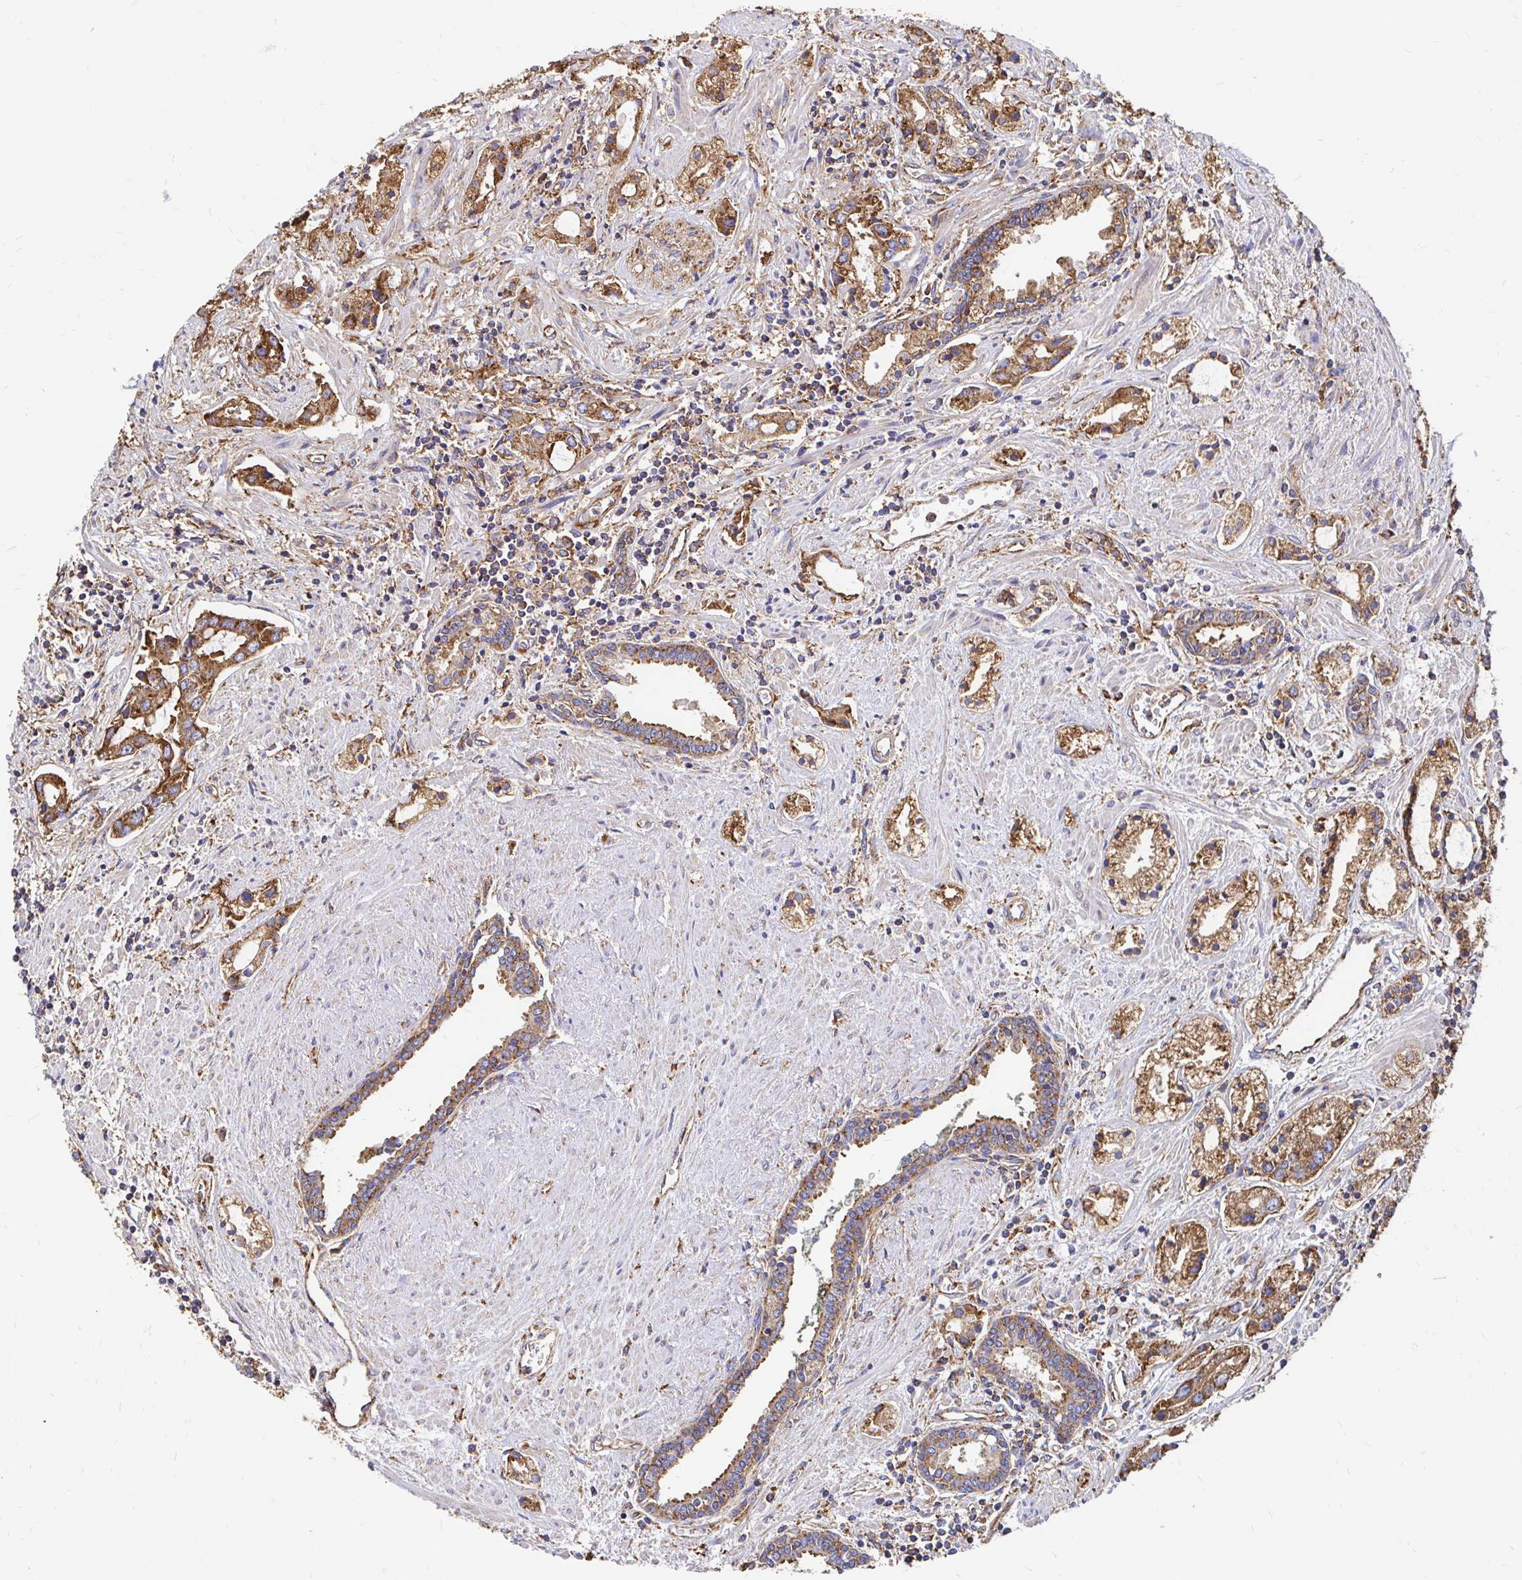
{"staining": {"intensity": "moderate", "quantity": ">75%", "location": "cytoplasmic/membranous"}, "tissue": "prostate cancer", "cell_type": "Tumor cells", "image_type": "cancer", "snomed": [{"axis": "morphology", "description": "Adenocarcinoma, Medium grade"}, {"axis": "topography", "description": "Prostate"}], "caption": "Moderate cytoplasmic/membranous expression is identified in approximately >75% of tumor cells in prostate cancer (medium-grade adenocarcinoma). The protein is shown in brown color, while the nuclei are stained blue.", "gene": "CLTC", "patient": {"sex": "male", "age": 57}}